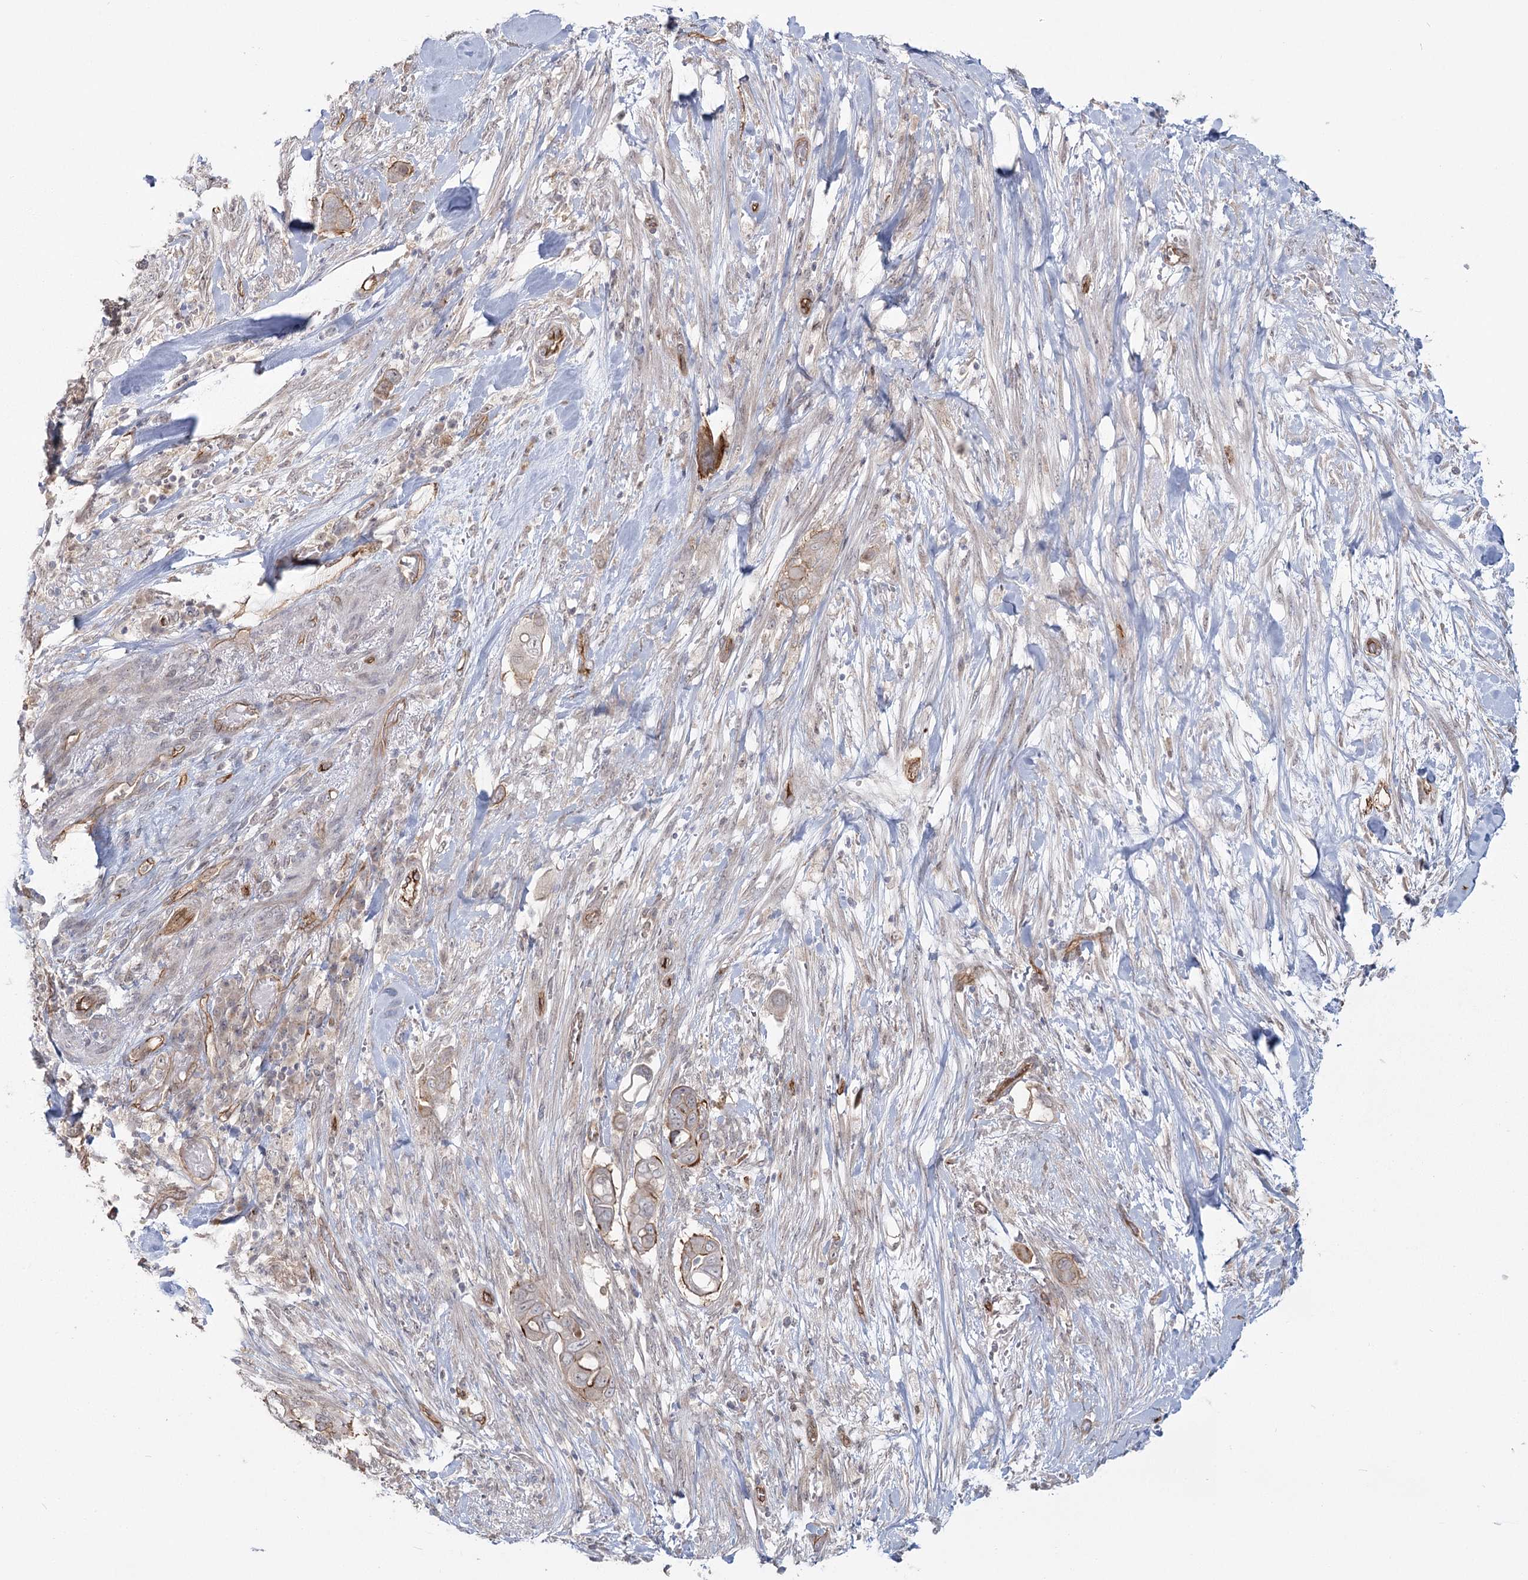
{"staining": {"intensity": "strong", "quantity": "25%-75%", "location": "cytoplasmic/membranous"}, "tissue": "pancreatic cancer", "cell_type": "Tumor cells", "image_type": "cancer", "snomed": [{"axis": "morphology", "description": "Adenocarcinoma, NOS"}, {"axis": "topography", "description": "Pancreas"}], "caption": "Immunohistochemistry (IHC) staining of pancreatic cancer (adenocarcinoma), which reveals high levels of strong cytoplasmic/membranous staining in about 25%-75% of tumor cells indicating strong cytoplasmic/membranous protein staining. The staining was performed using DAB (brown) for protein detection and nuclei were counterstained in hematoxylin (blue).", "gene": "RPP14", "patient": {"sex": "male", "age": 68}}